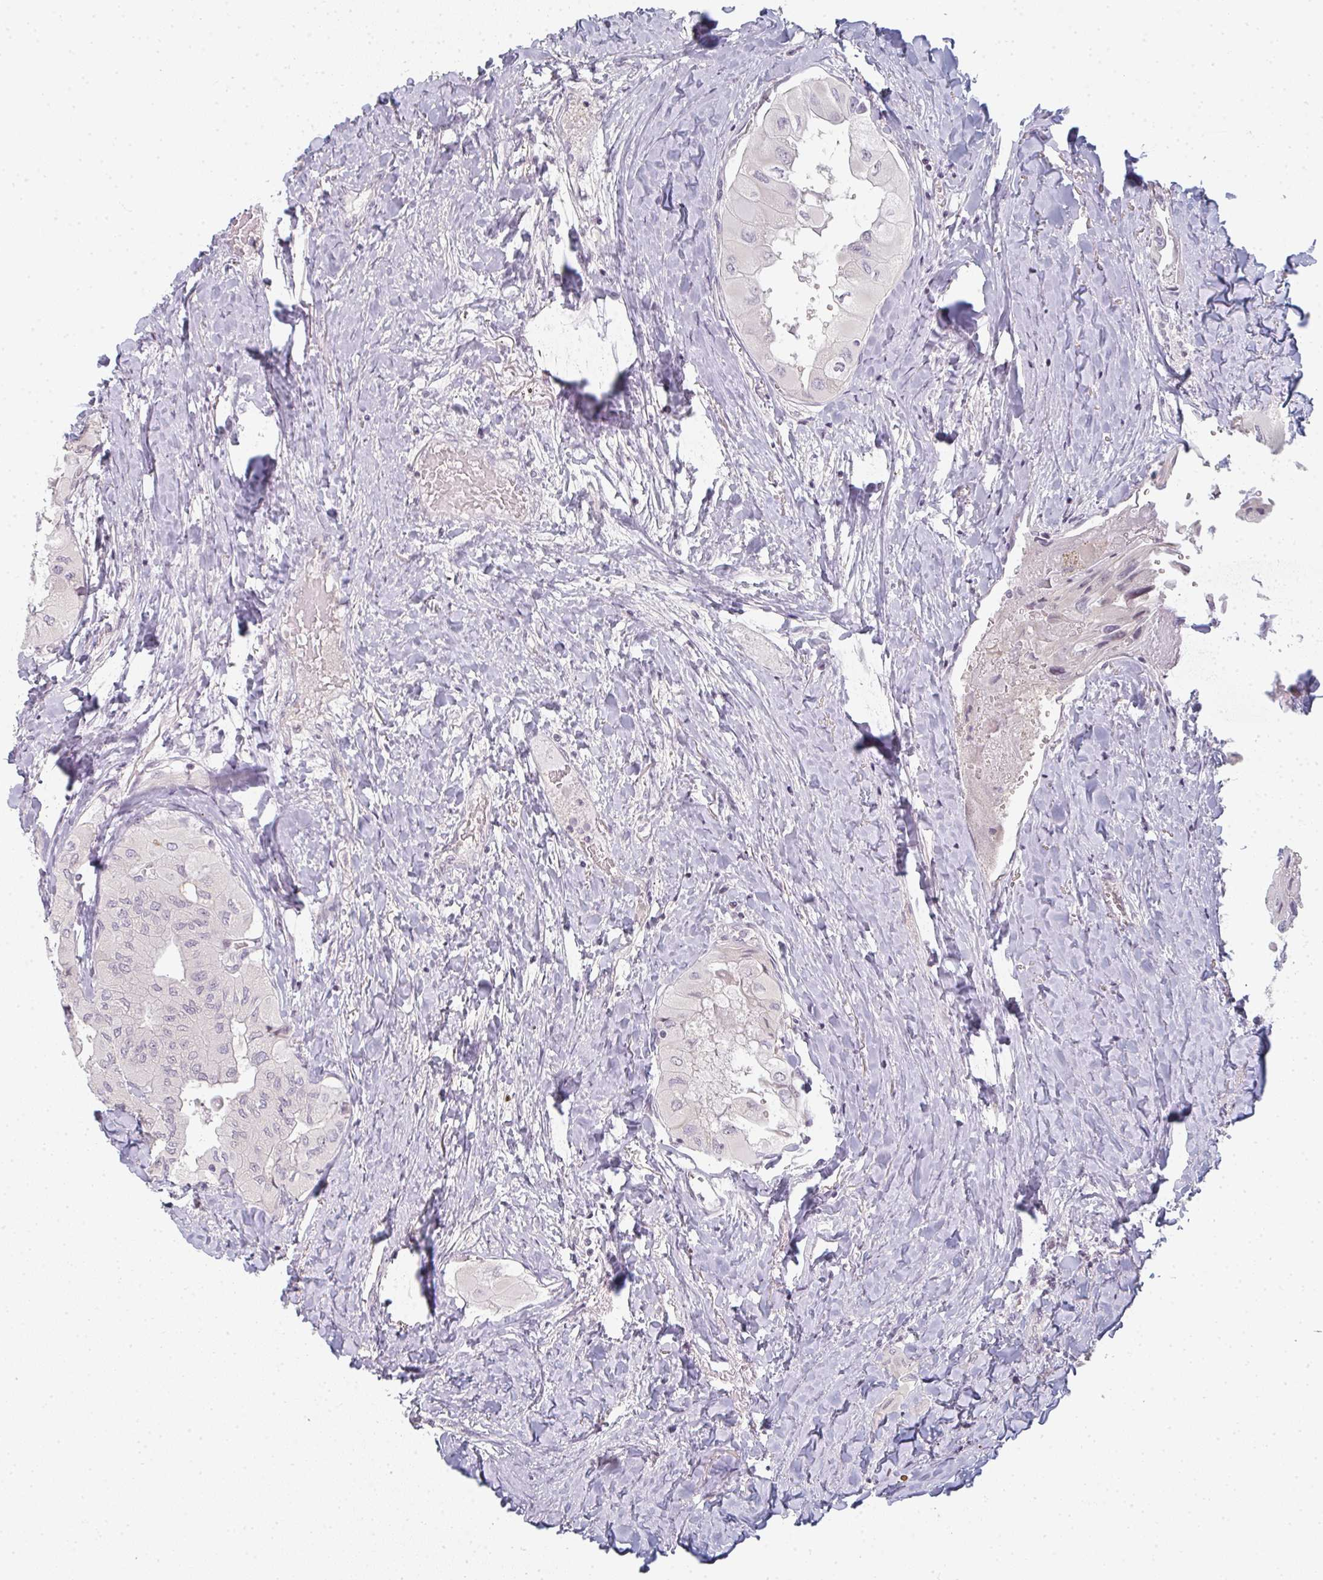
{"staining": {"intensity": "negative", "quantity": "none", "location": "none"}, "tissue": "thyroid cancer", "cell_type": "Tumor cells", "image_type": "cancer", "snomed": [{"axis": "morphology", "description": "Normal tissue, NOS"}, {"axis": "morphology", "description": "Papillary adenocarcinoma, NOS"}, {"axis": "topography", "description": "Thyroid gland"}], "caption": "DAB (3,3'-diaminobenzidine) immunohistochemical staining of thyroid cancer shows no significant expression in tumor cells. (DAB immunohistochemistry with hematoxylin counter stain).", "gene": "RBBP6", "patient": {"sex": "female", "age": 59}}